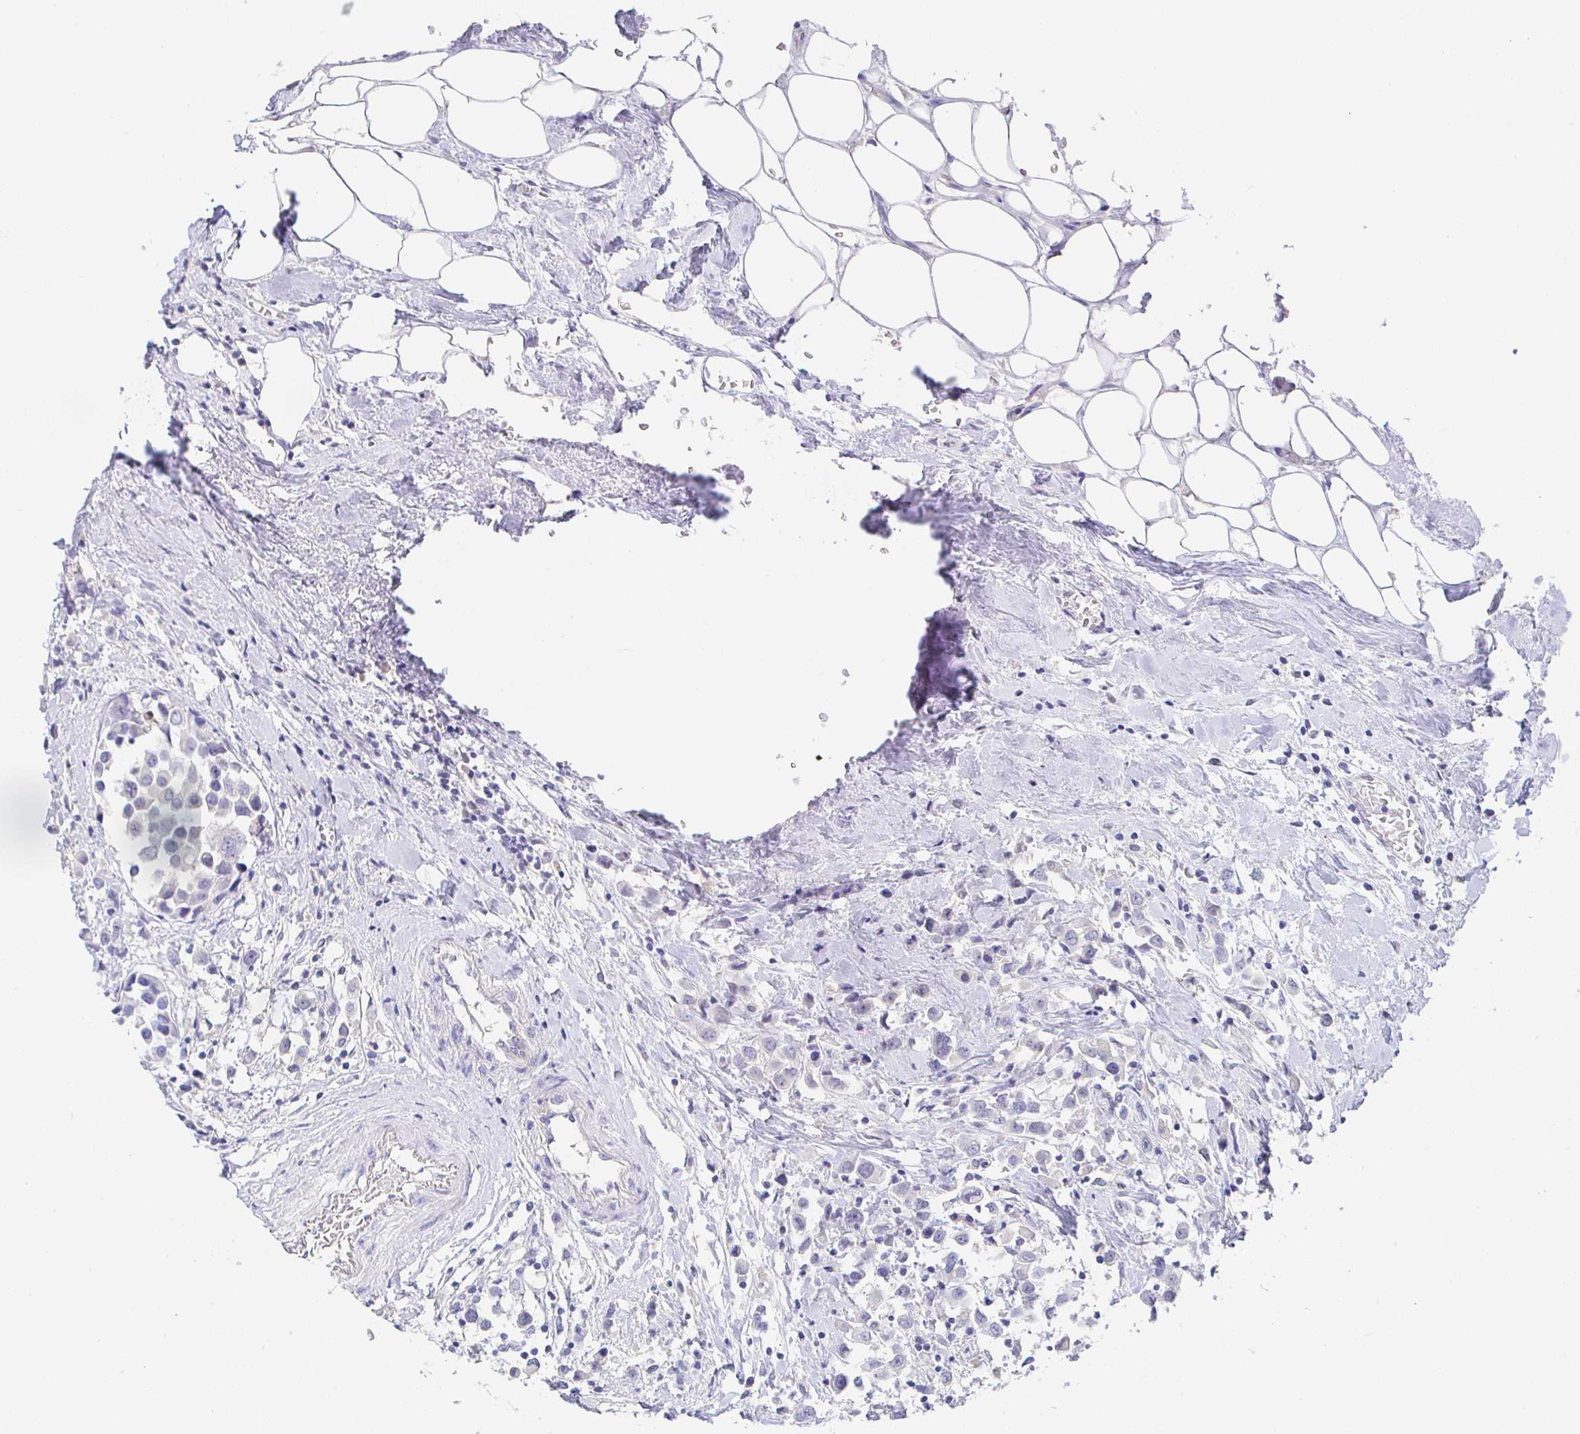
{"staining": {"intensity": "negative", "quantity": "none", "location": "none"}, "tissue": "breast cancer", "cell_type": "Tumor cells", "image_type": "cancer", "snomed": [{"axis": "morphology", "description": "Duct carcinoma"}, {"axis": "topography", "description": "Breast"}], "caption": "High power microscopy micrograph of an immunohistochemistry (IHC) micrograph of breast invasive ductal carcinoma, revealing no significant staining in tumor cells.", "gene": "PDE6B", "patient": {"sex": "female", "age": 61}}